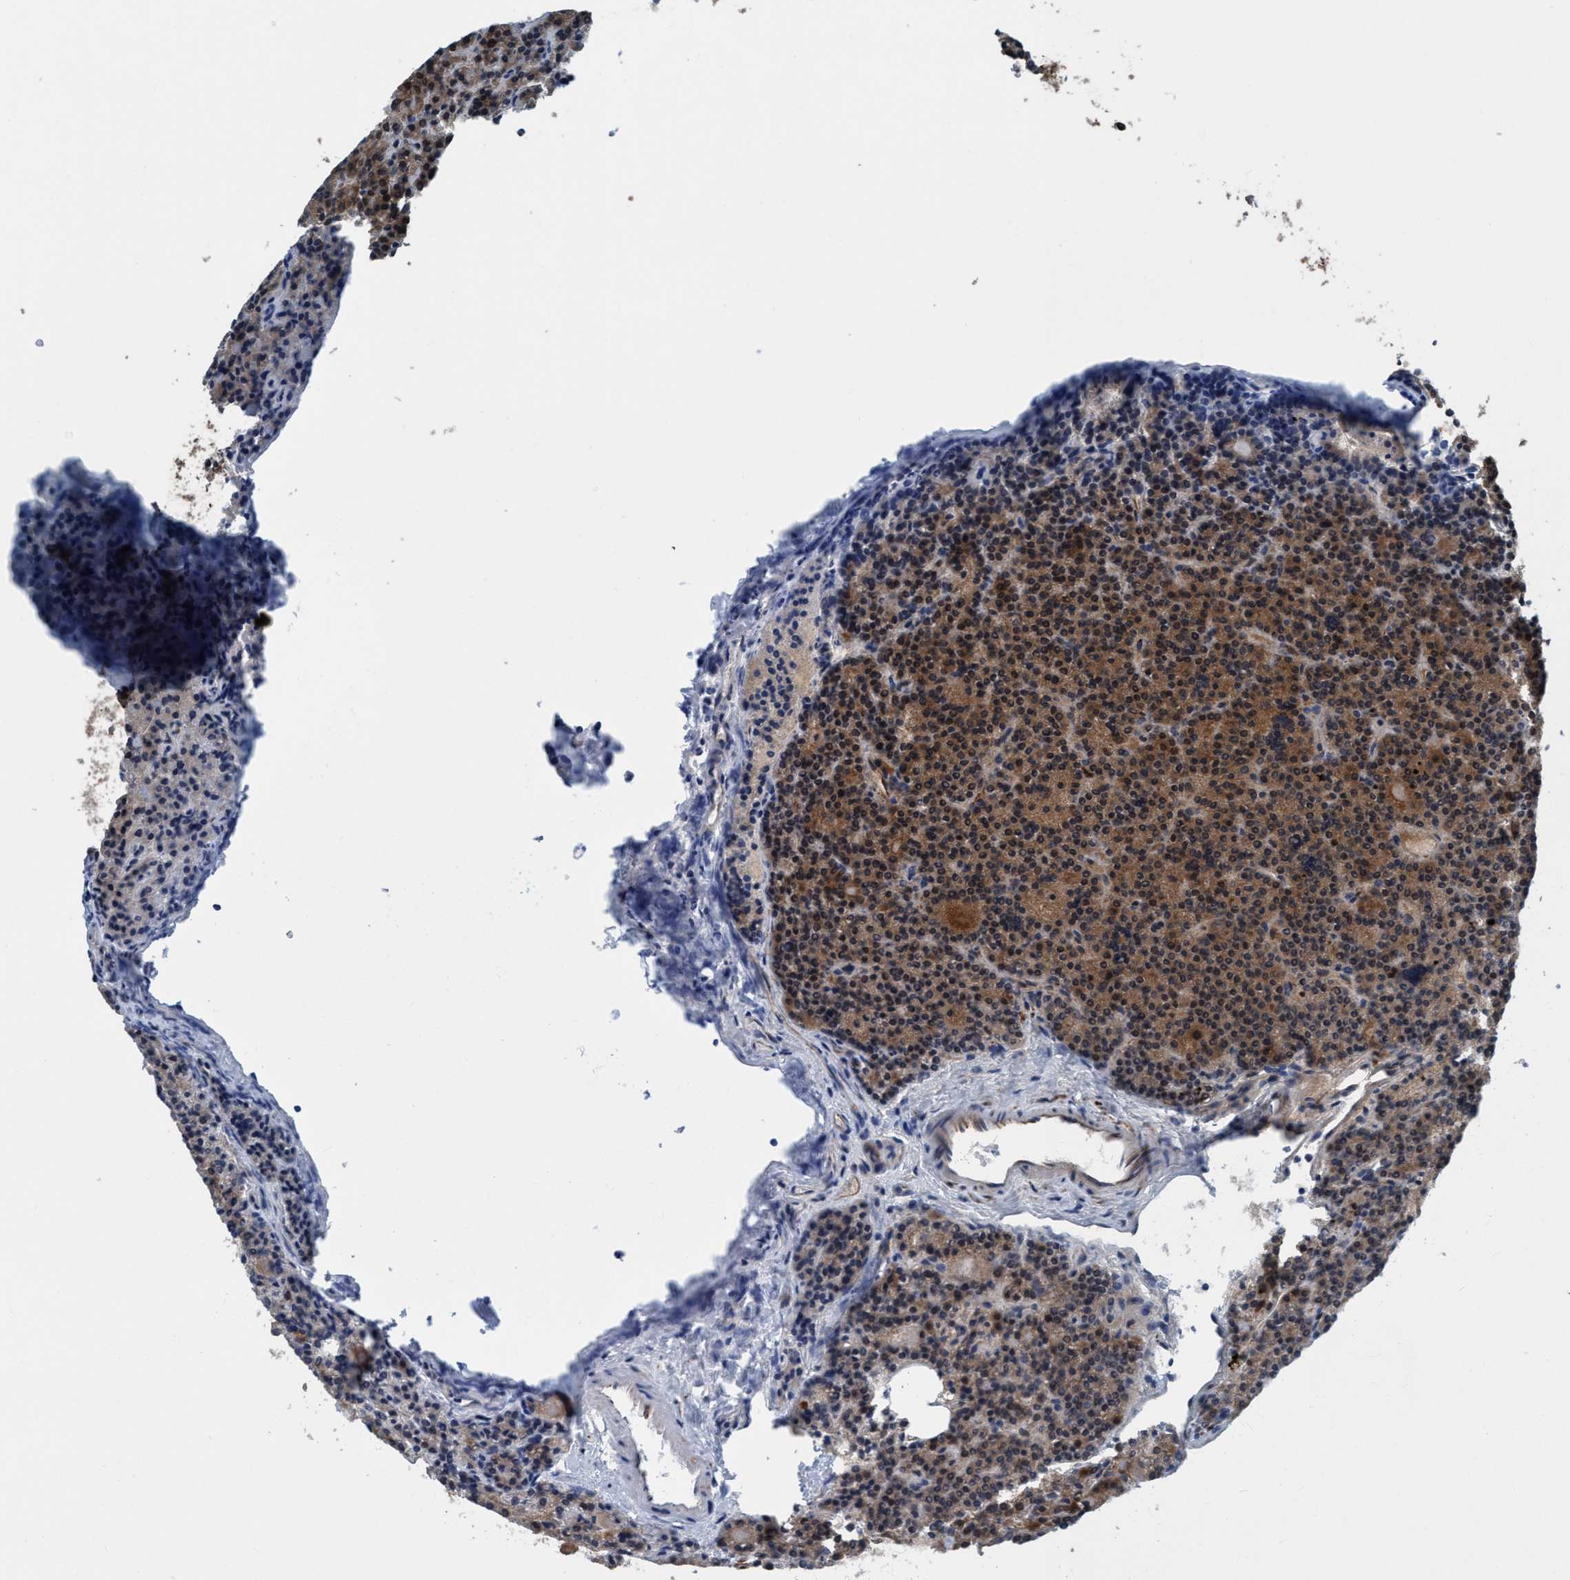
{"staining": {"intensity": "moderate", "quantity": ">75%", "location": "cytoplasmic/membranous,nuclear"}, "tissue": "parathyroid gland", "cell_type": "Glandular cells", "image_type": "normal", "snomed": [{"axis": "morphology", "description": "Normal tissue, NOS"}, {"axis": "morphology", "description": "Adenoma, NOS"}, {"axis": "topography", "description": "Parathyroid gland"}], "caption": "Protein expression analysis of benign human parathyroid gland reveals moderate cytoplasmic/membranous,nuclear staining in about >75% of glandular cells.", "gene": "NMT1", "patient": {"sex": "female", "age": 57}}